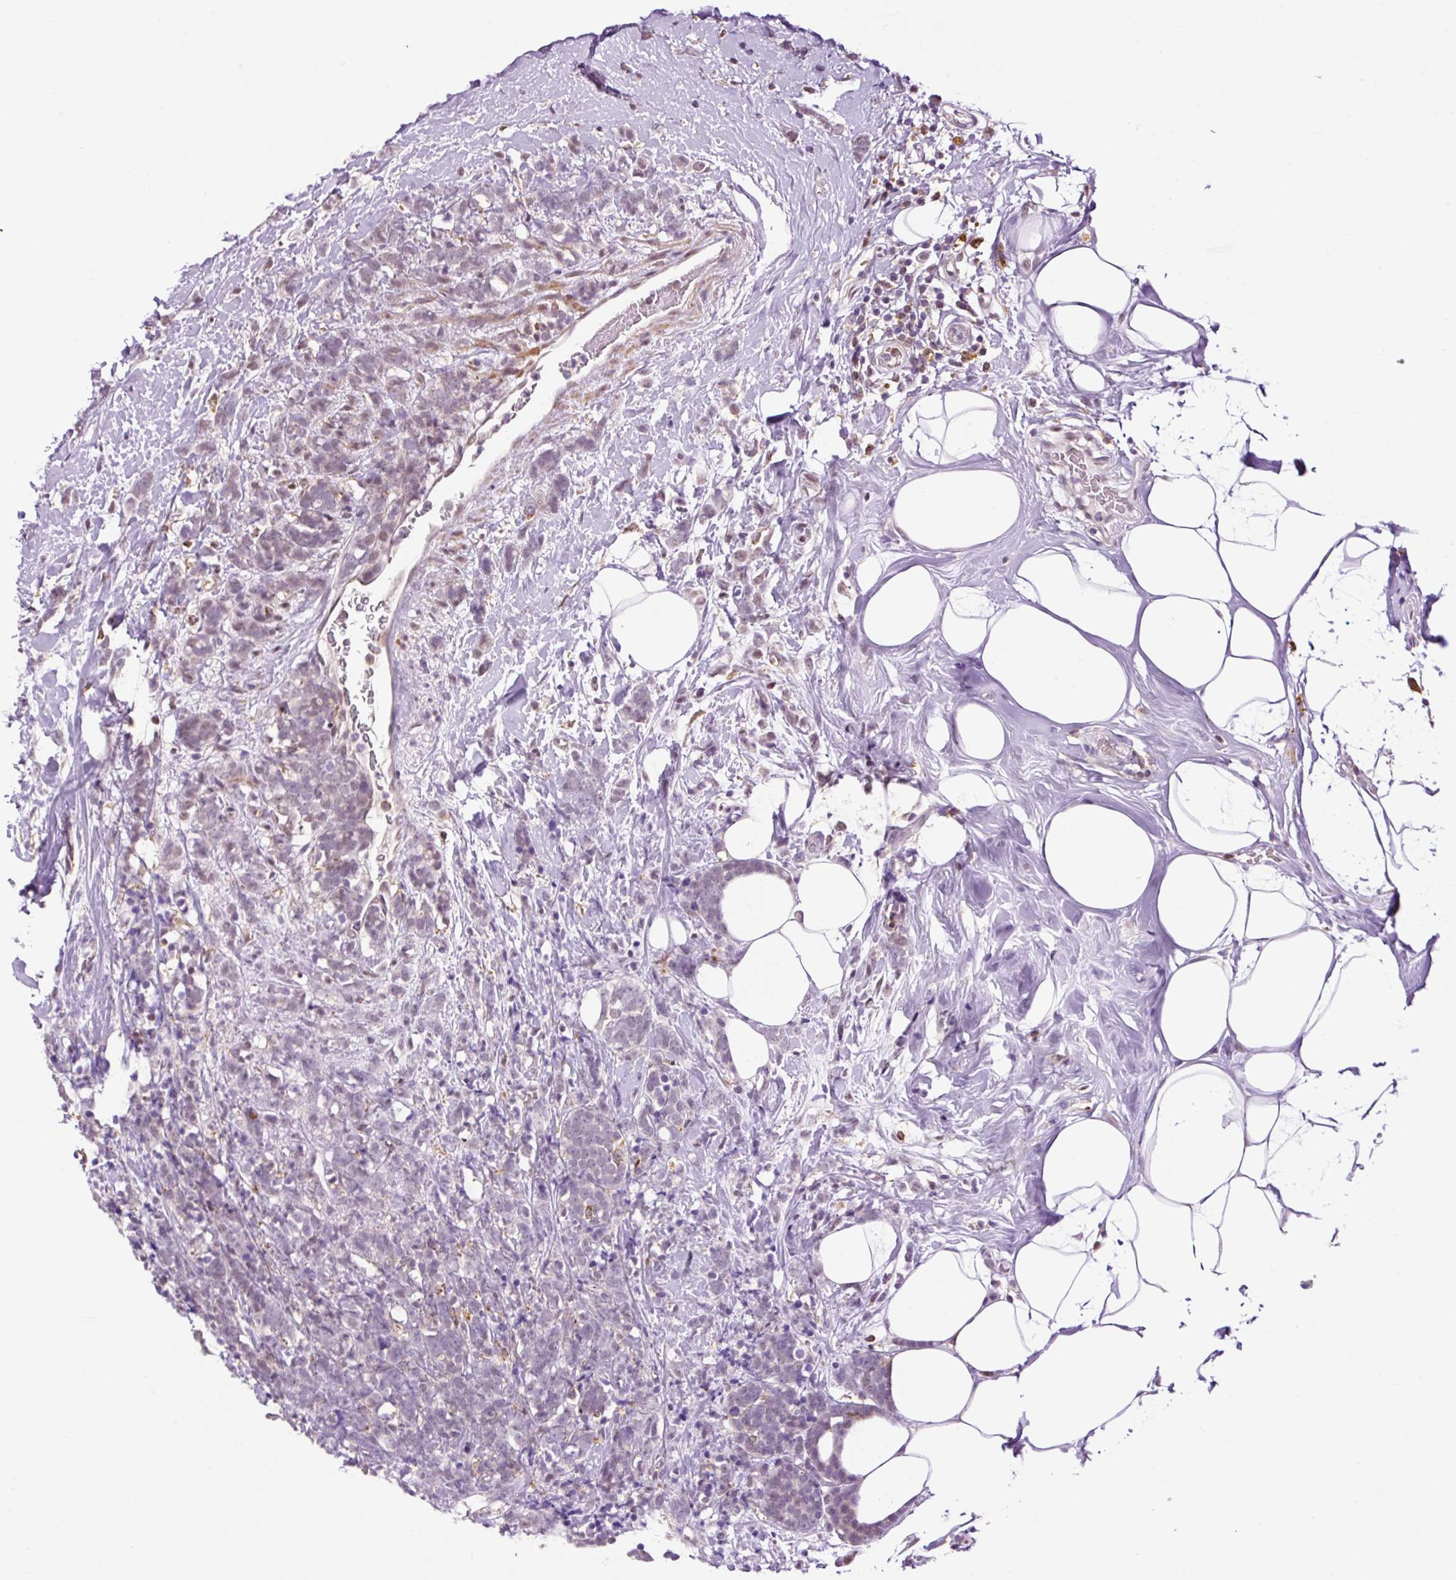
{"staining": {"intensity": "negative", "quantity": "none", "location": "none"}, "tissue": "breast cancer", "cell_type": "Tumor cells", "image_type": "cancer", "snomed": [{"axis": "morphology", "description": "Lobular carcinoma"}, {"axis": "topography", "description": "Breast"}], "caption": "The micrograph shows no staining of tumor cells in breast lobular carcinoma.", "gene": "LY86", "patient": {"sex": "female", "age": 58}}